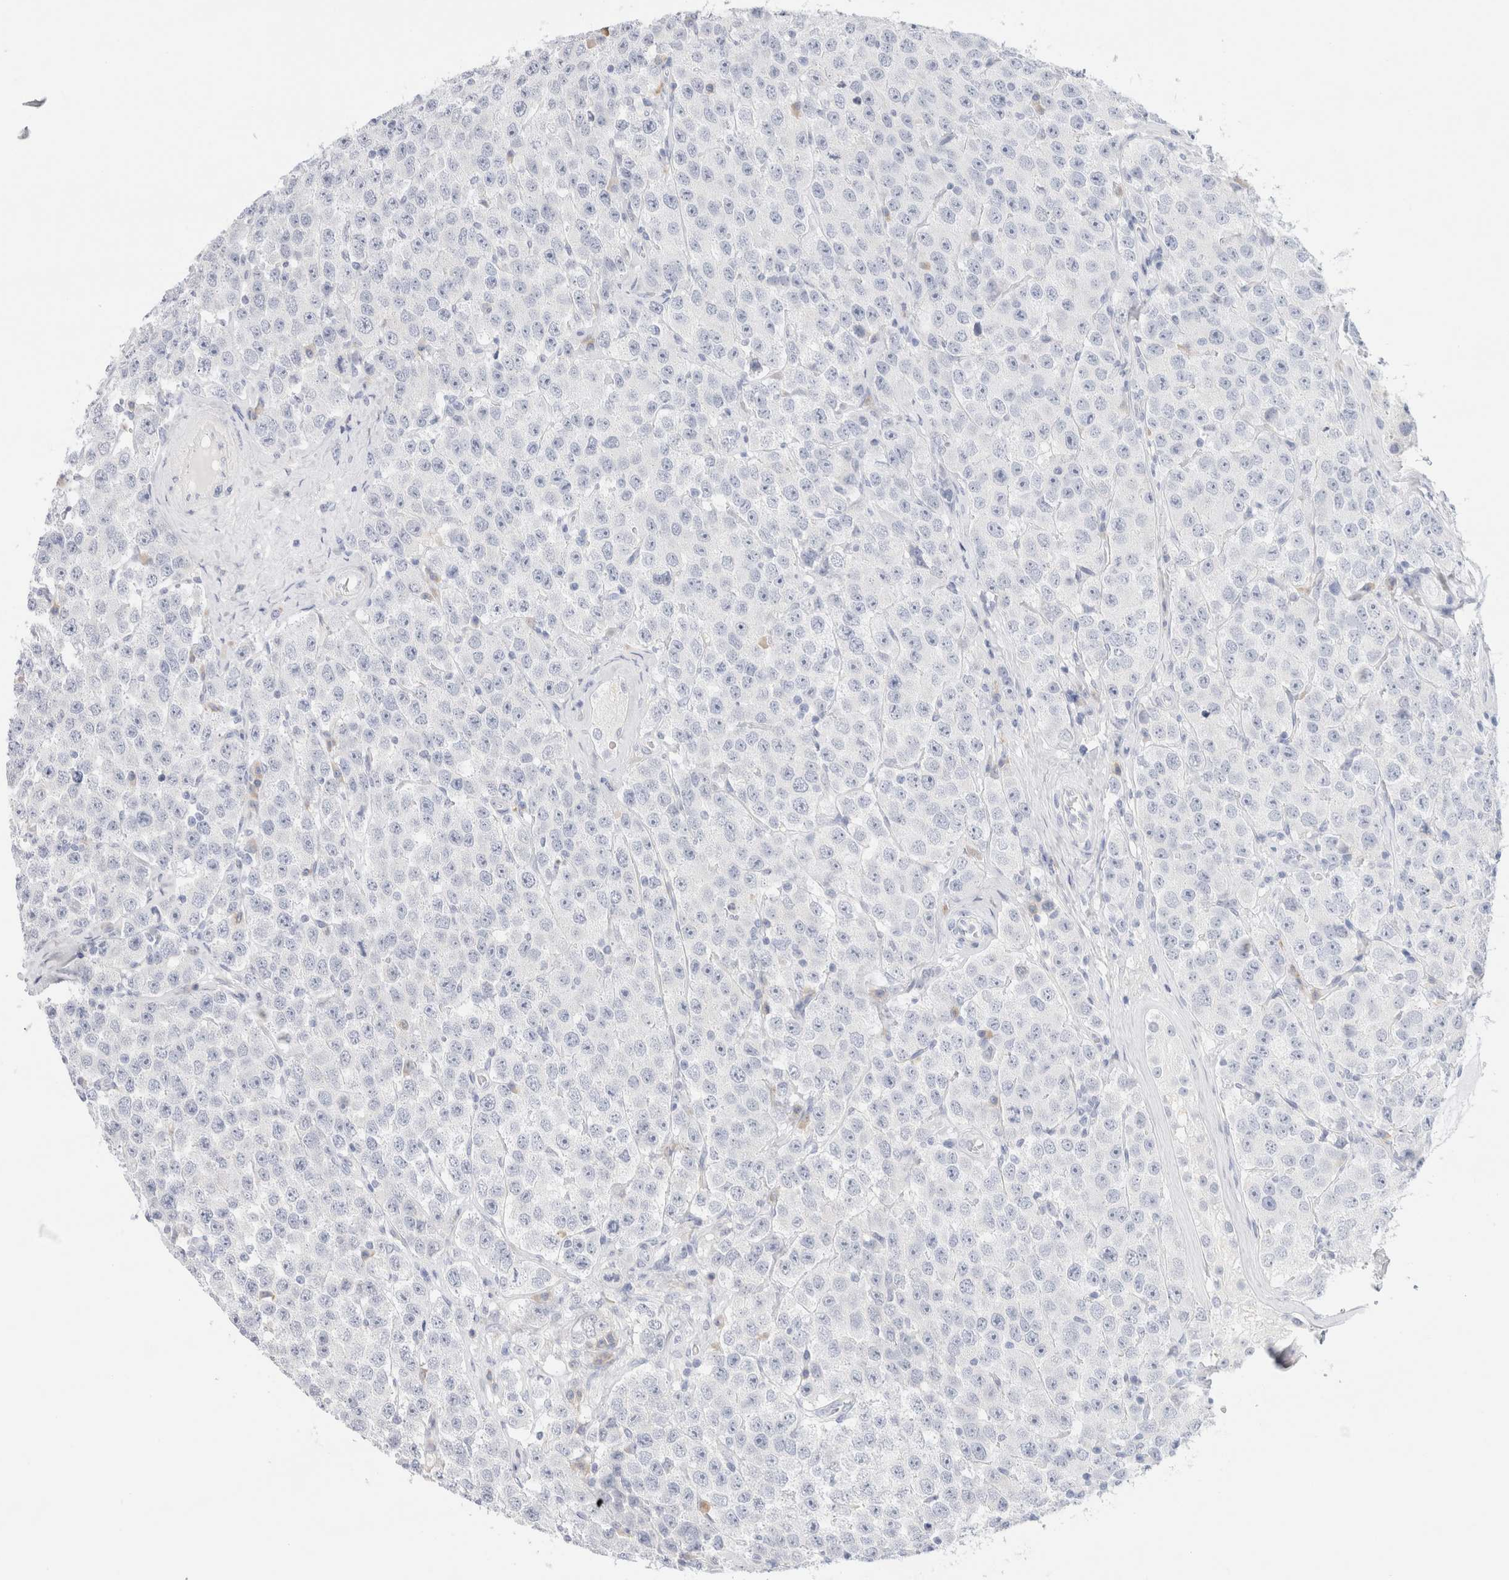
{"staining": {"intensity": "negative", "quantity": "none", "location": "none"}, "tissue": "testis cancer", "cell_type": "Tumor cells", "image_type": "cancer", "snomed": [{"axis": "morphology", "description": "Seminoma, NOS"}, {"axis": "morphology", "description": "Carcinoma, Embryonal, NOS"}, {"axis": "topography", "description": "Testis"}], "caption": "An IHC histopathology image of embryonal carcinoma (testis) is shown. There is no staining in tumor cells of embryonal carcinoma (testis).", "gene": "GADD45G", "patient": {"sex": "male", "age": 28}}